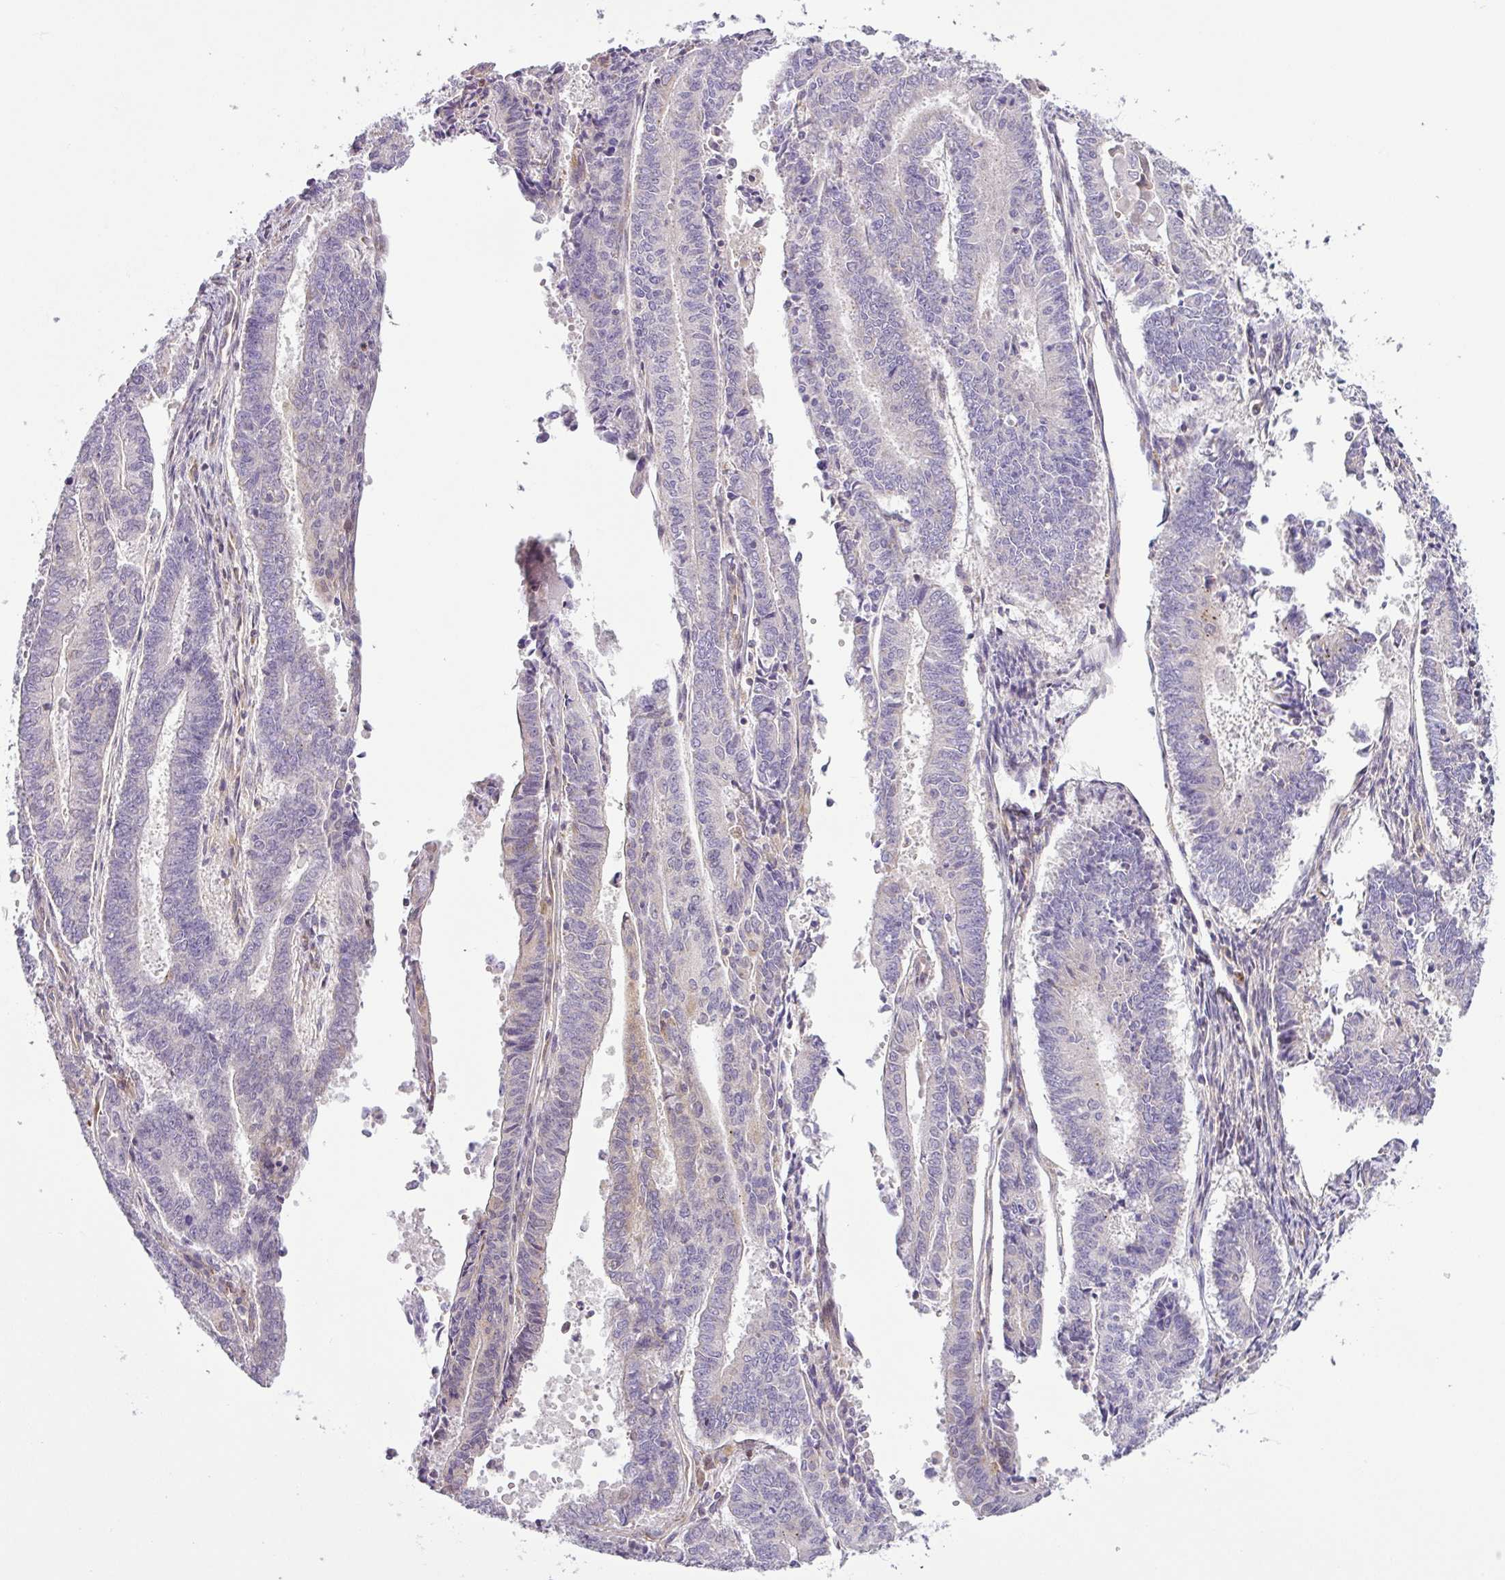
{"staining": {"intensity": "negative", "quantity": "none", "location": "none"}, "tissue": "endometrial cancer", "cell_type": "Tumor cells", "image_type": "cancer", "snomed": [{"axis": "morphology", "description": "Adenocarcinoma, NOS"}, {"axis": "topography", "description": "Endometrium"}], "caption": "Tumor cells are negative for brown protein staining in endometrial adenocarcinoma.", "gene": "NDUFB2", "patient": {"sex": "female", "age": 59}}